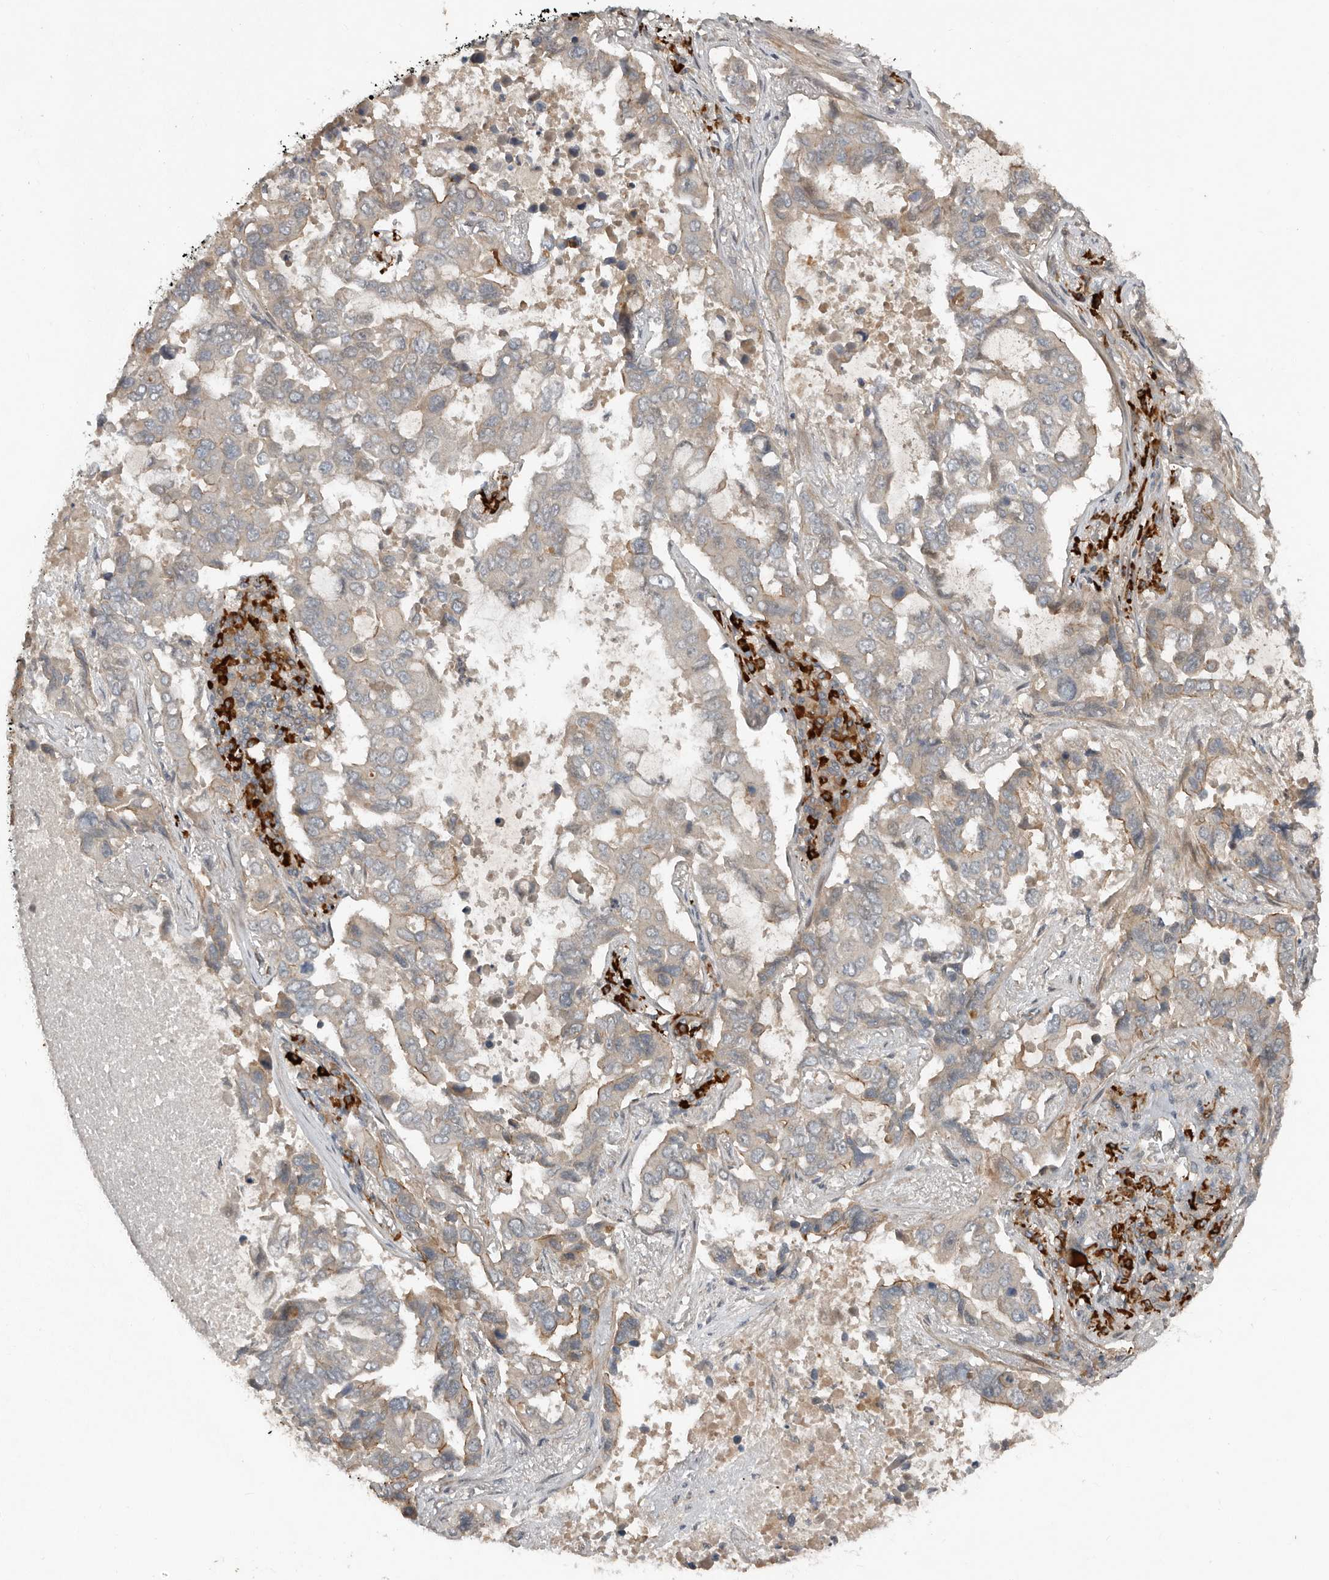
{"staining": {"intensity": "weak", "quantity": "<25%", "location": "cytoplasmic/membranous"}, "tissue": "lung cancer", "cell_type": "Tumor cells", "image_type": "cancer", "snomed": [{"axis": "morphology", "description": "Adenocarcinoma, NOS"}, {"axis": "topography", "description": "Lung"}], "caption": "A photomicrograph of human lung adenocarcinoma is negative for staining in tumor cells.", "gene": "TEAD3", "patient": {"sex": "male", "age": 64}}